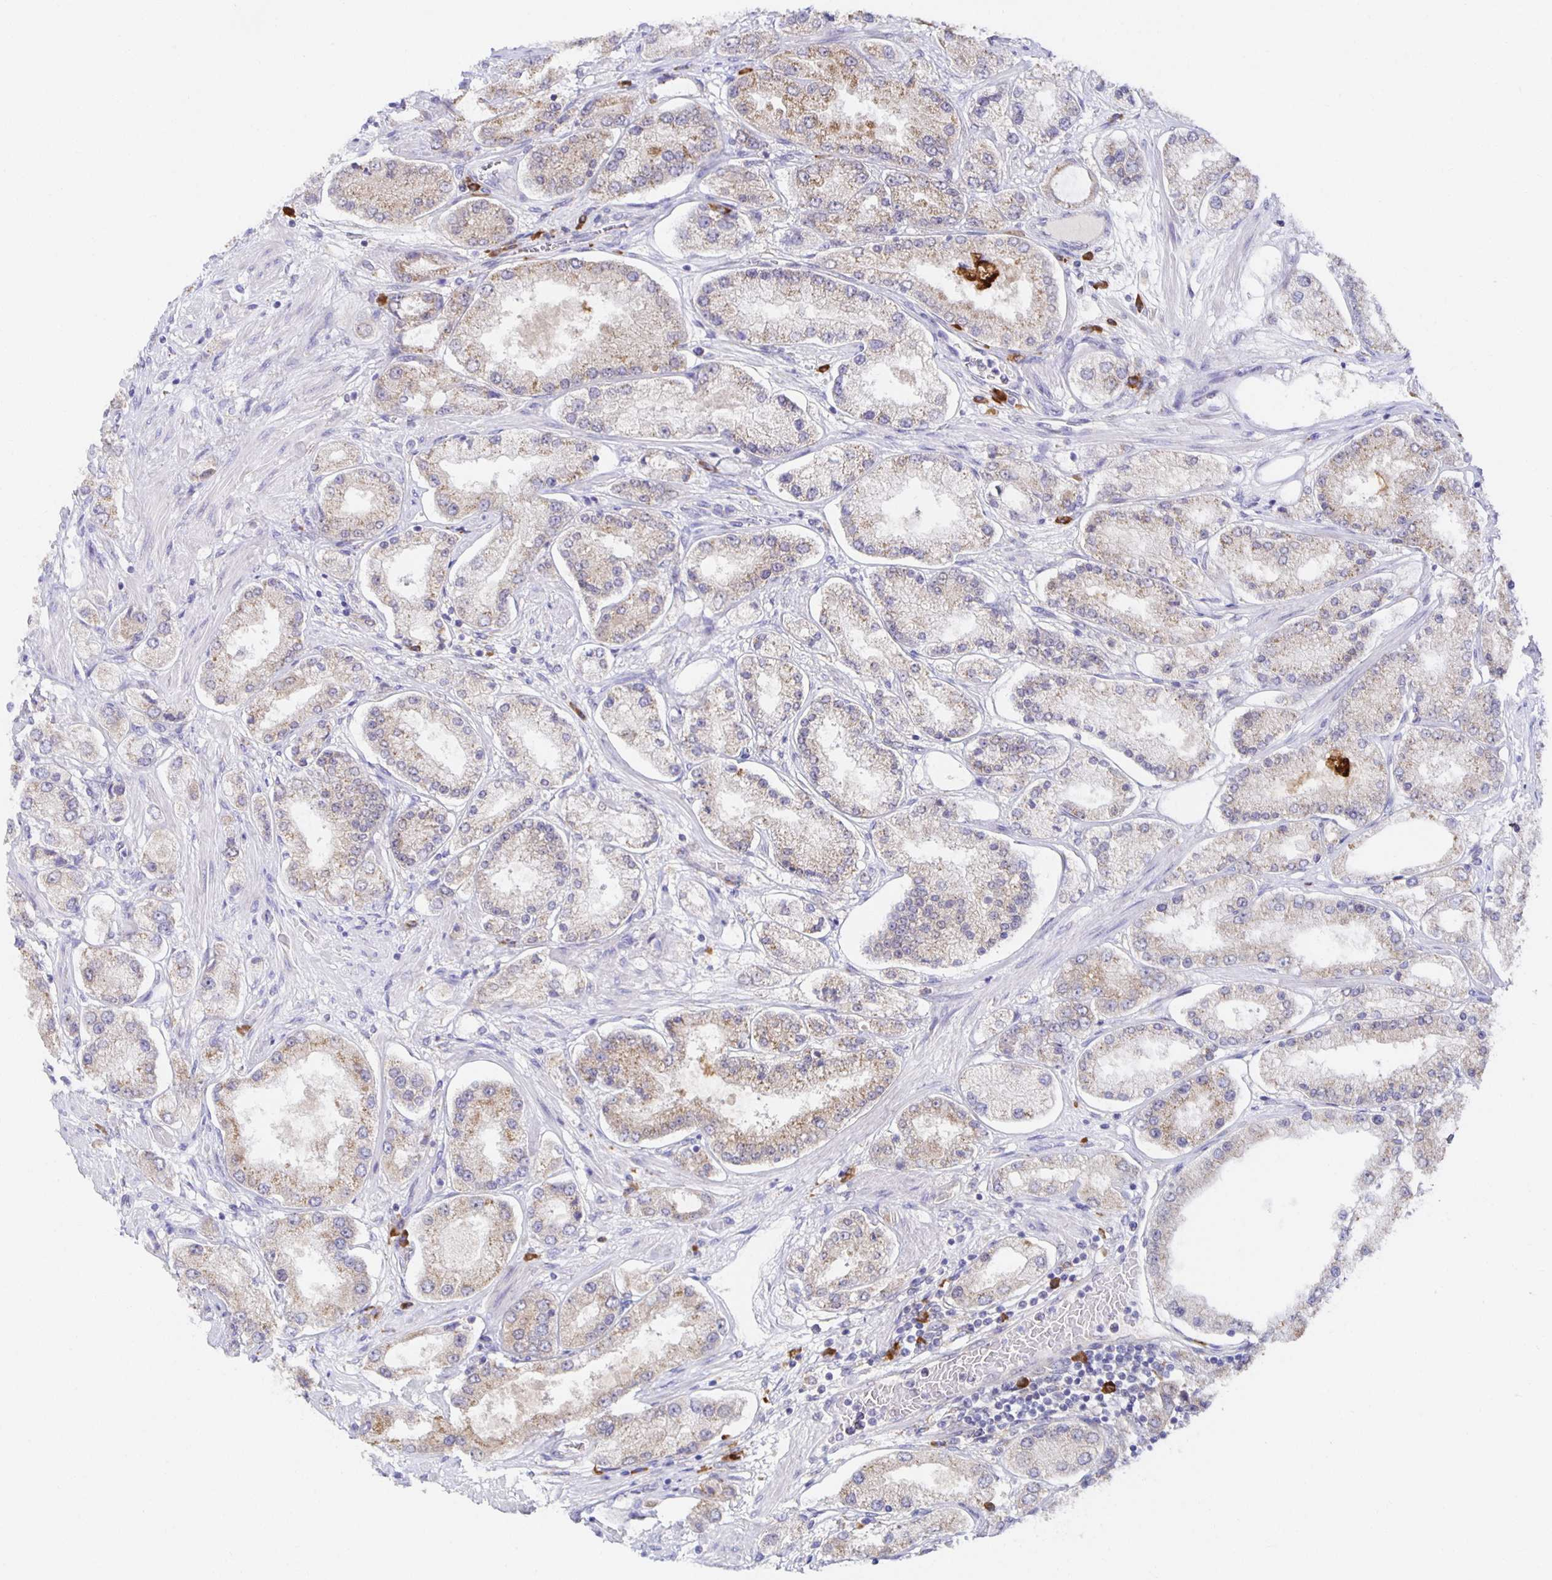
{"staining": {"intensity": "moderate", "quantity": "25%-75%", "location": "cytoplasmic/membranous"}, "tissue": "prostate cancer", "cell_type": "Tumor cells", "image_type": "cancer", "snomed": [{"axis": "morphology", "description": "Adenocarcinoma, High grade"}, {"axis": "topography", "description": "Prostate"}], "caption": "The photomicrograph demonstrates a brown stain indicating the presence of a protein in the cytoplasmic/membranous of tumor cells in prostate adenocarcinoma (high-grade). The staining is performed using DAB brown chromogen to label protein expression. The nuclei are counter-stained blue using hematoxylin.", "gene": "BAD", "patient": {"sex": "male", "age": 69}}